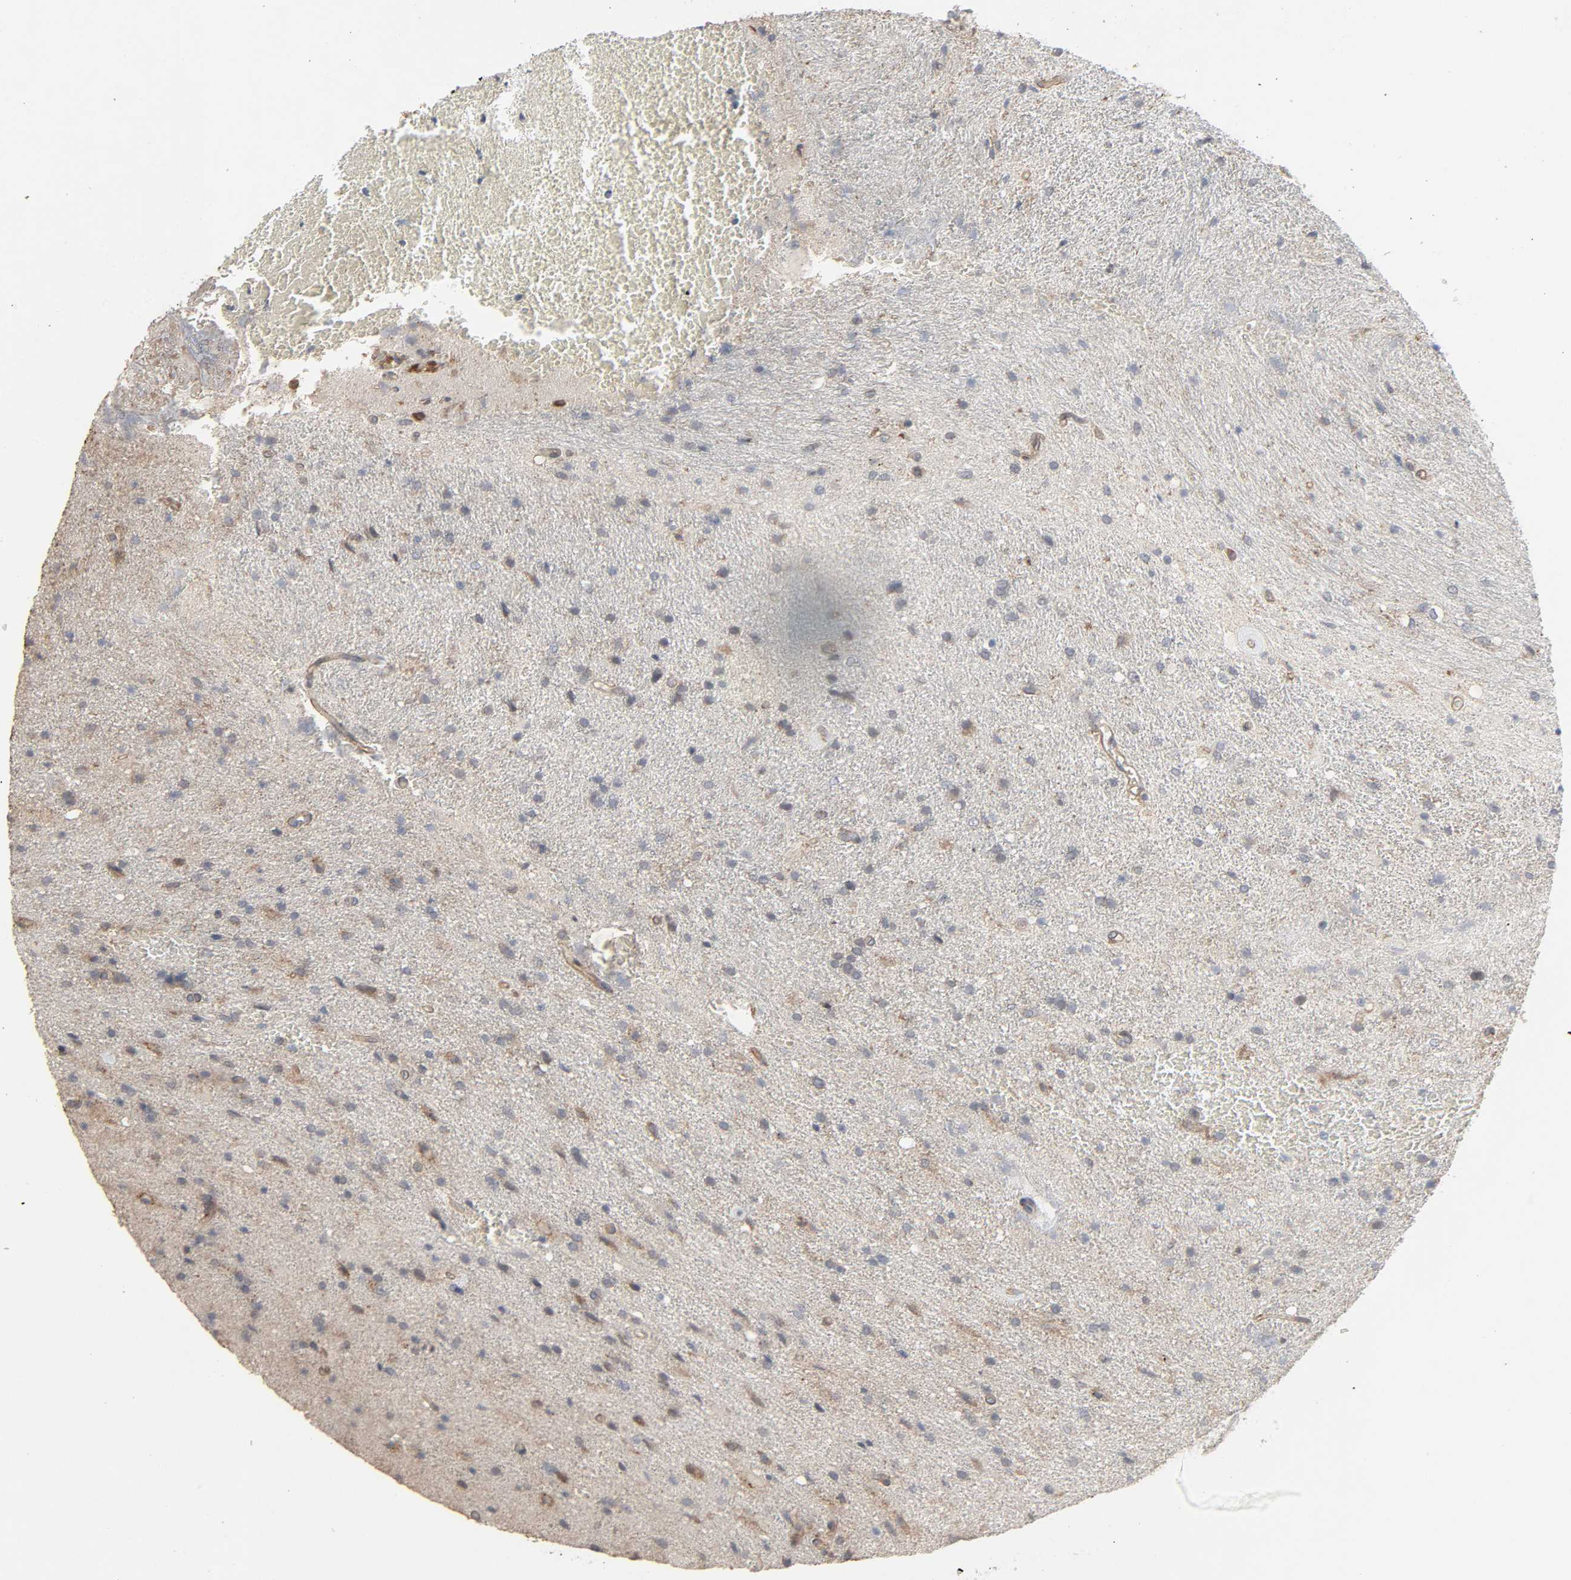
{"staining": {"intensity": "moderate", "quantity": "25%-75%", "location": "cytoplasmic/membranous"}, "tissue": "glioma", "cell_type": "Tumor cells", "image_type": "cancer", "snomed": [{"axis": "morphology", "description": "Normal tissue, NOS"}, {"axis": "morphology", "description": "Glioma, malignant, High grade"}, {"axis": "topography", "description": "Cerebral cortex"}], "caption": "Glioma stained for a protein shows moderate cytoplasmic/membranous positivity in tumor cells.", "gene": "ADCY4", "patient": {"sex": "male", "age": 56}}